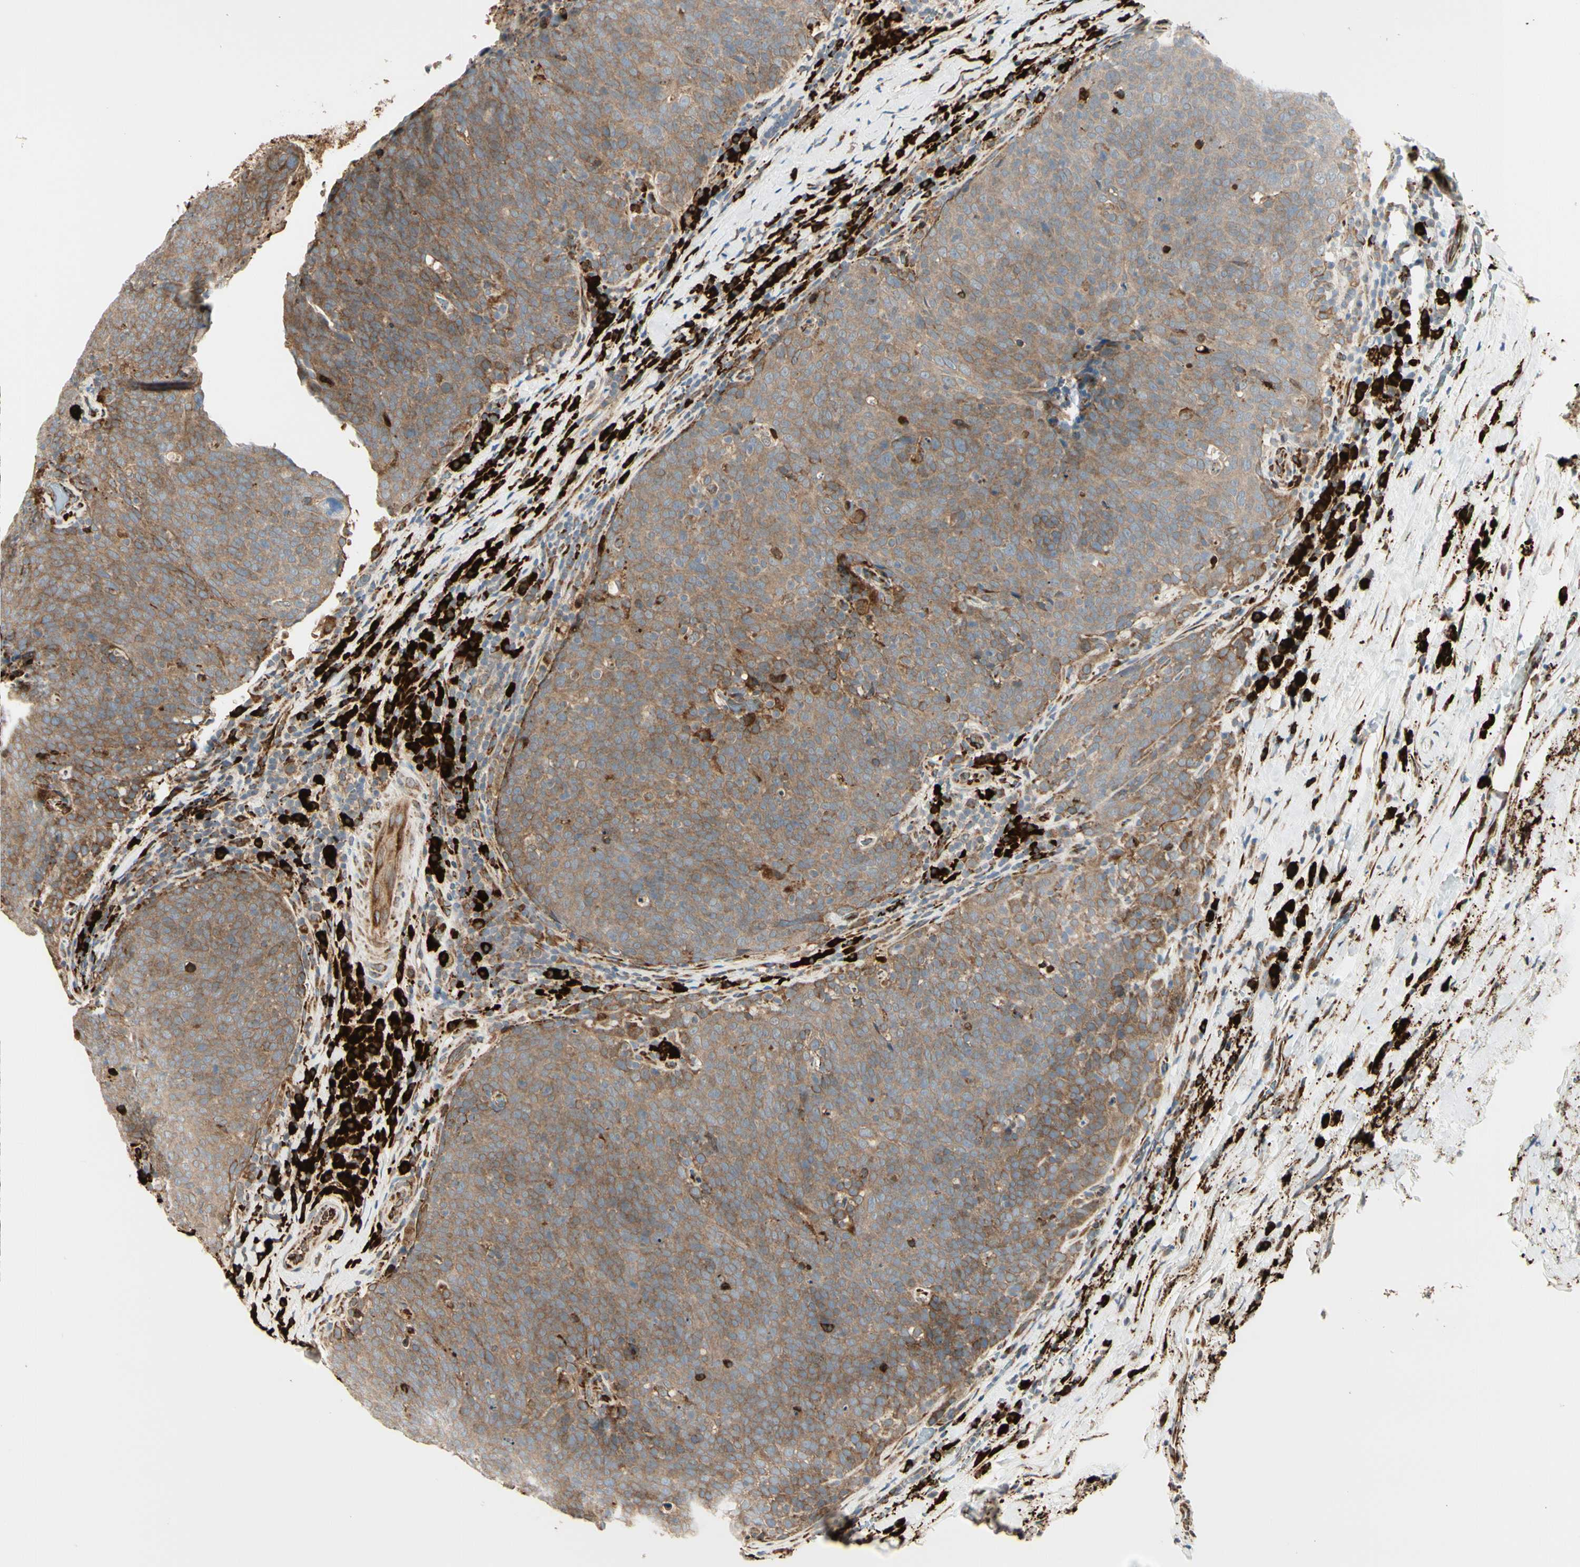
{"staining": {"intensity": "moderate", "quantity": ">75%", "location": "cytoplasmic/membranous"}, "tissue": "head and neck cancer", "cell_type": "Tumor cells", "image_type": "cancer", "snomed": [{"axis": "morphology", "description": "Squamous cell carcinoma, NOS"}, {"axis": "morphology", "description": "Squamous cell carcinoma, metastatic, NOS"}, {"axis": "topography", "description": "Lymph node"}, {"axis": "topography", "description": "Head-Neck"}], "caption": "Protein expression analysis of squamous cell carcinoma (head and neck) demonstrates moderate cytoplasmic/membranous staining in about >75% of tumor cells. The protein is shown in brown color, while the nuclei are stained blue.", "gene": "HSP90B1", "patient": {"sex": "male", "age": 62}}